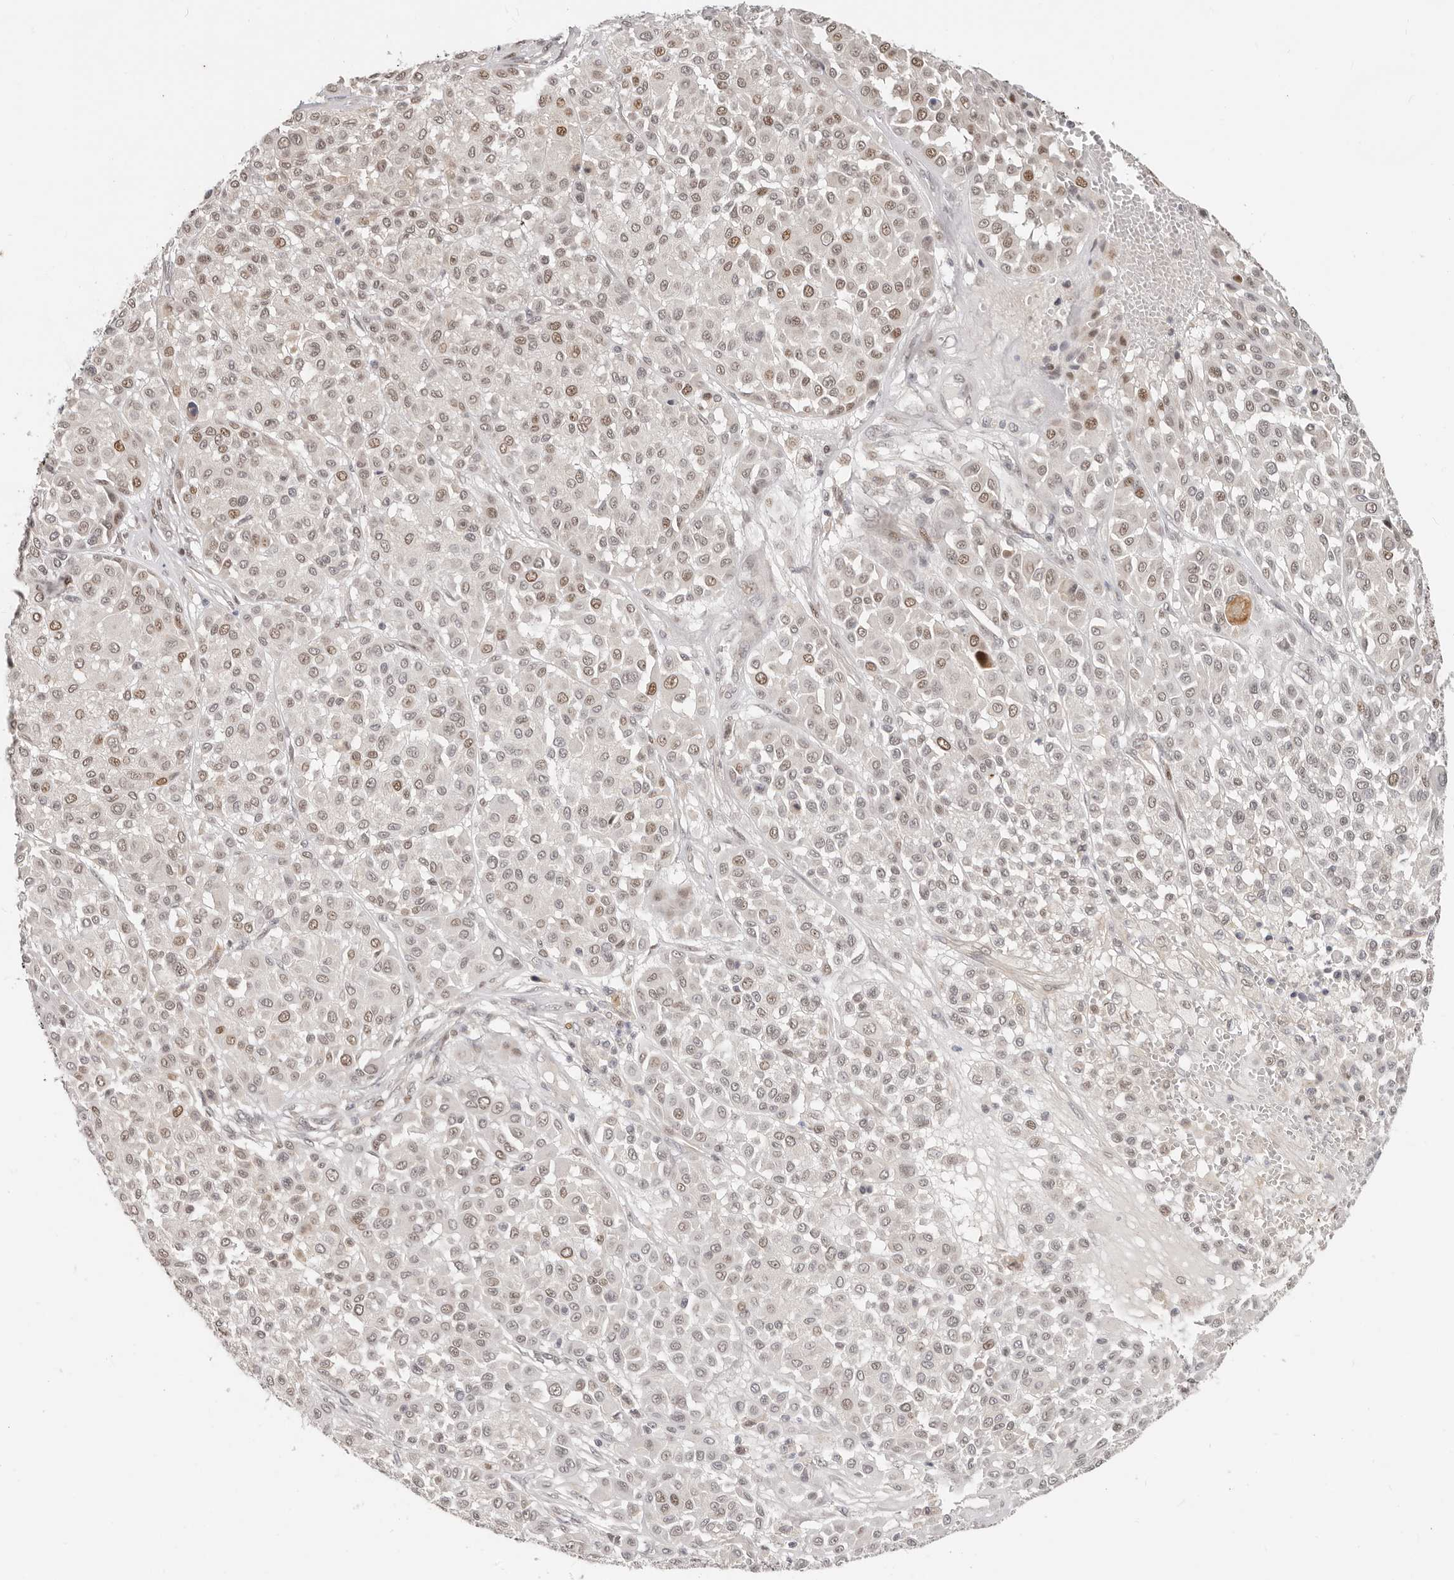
{"staining": {"intensity": "moderate", "quantity": "25%-75%", "location": "nuclear"}, "tissue": "melanoma", "cell_type": "Tumor cells", "image_type": "cancer", "snomed": [{"axis": "morphology", "description": "Malignant melanoma, Metastatic site"}, {"axis": "topography", "description": "Soft tissue"}], "caption": "Protein expression analysis of malignant melanoma (metastatic site) demonstrates moderate nuclear expression in approximately 25%-75% of tumor cells. (Brightfield microscopy of DAB IHC at high magnification).", "gene": "RFC2", "patient": {"sex": "male", "age": 41}}